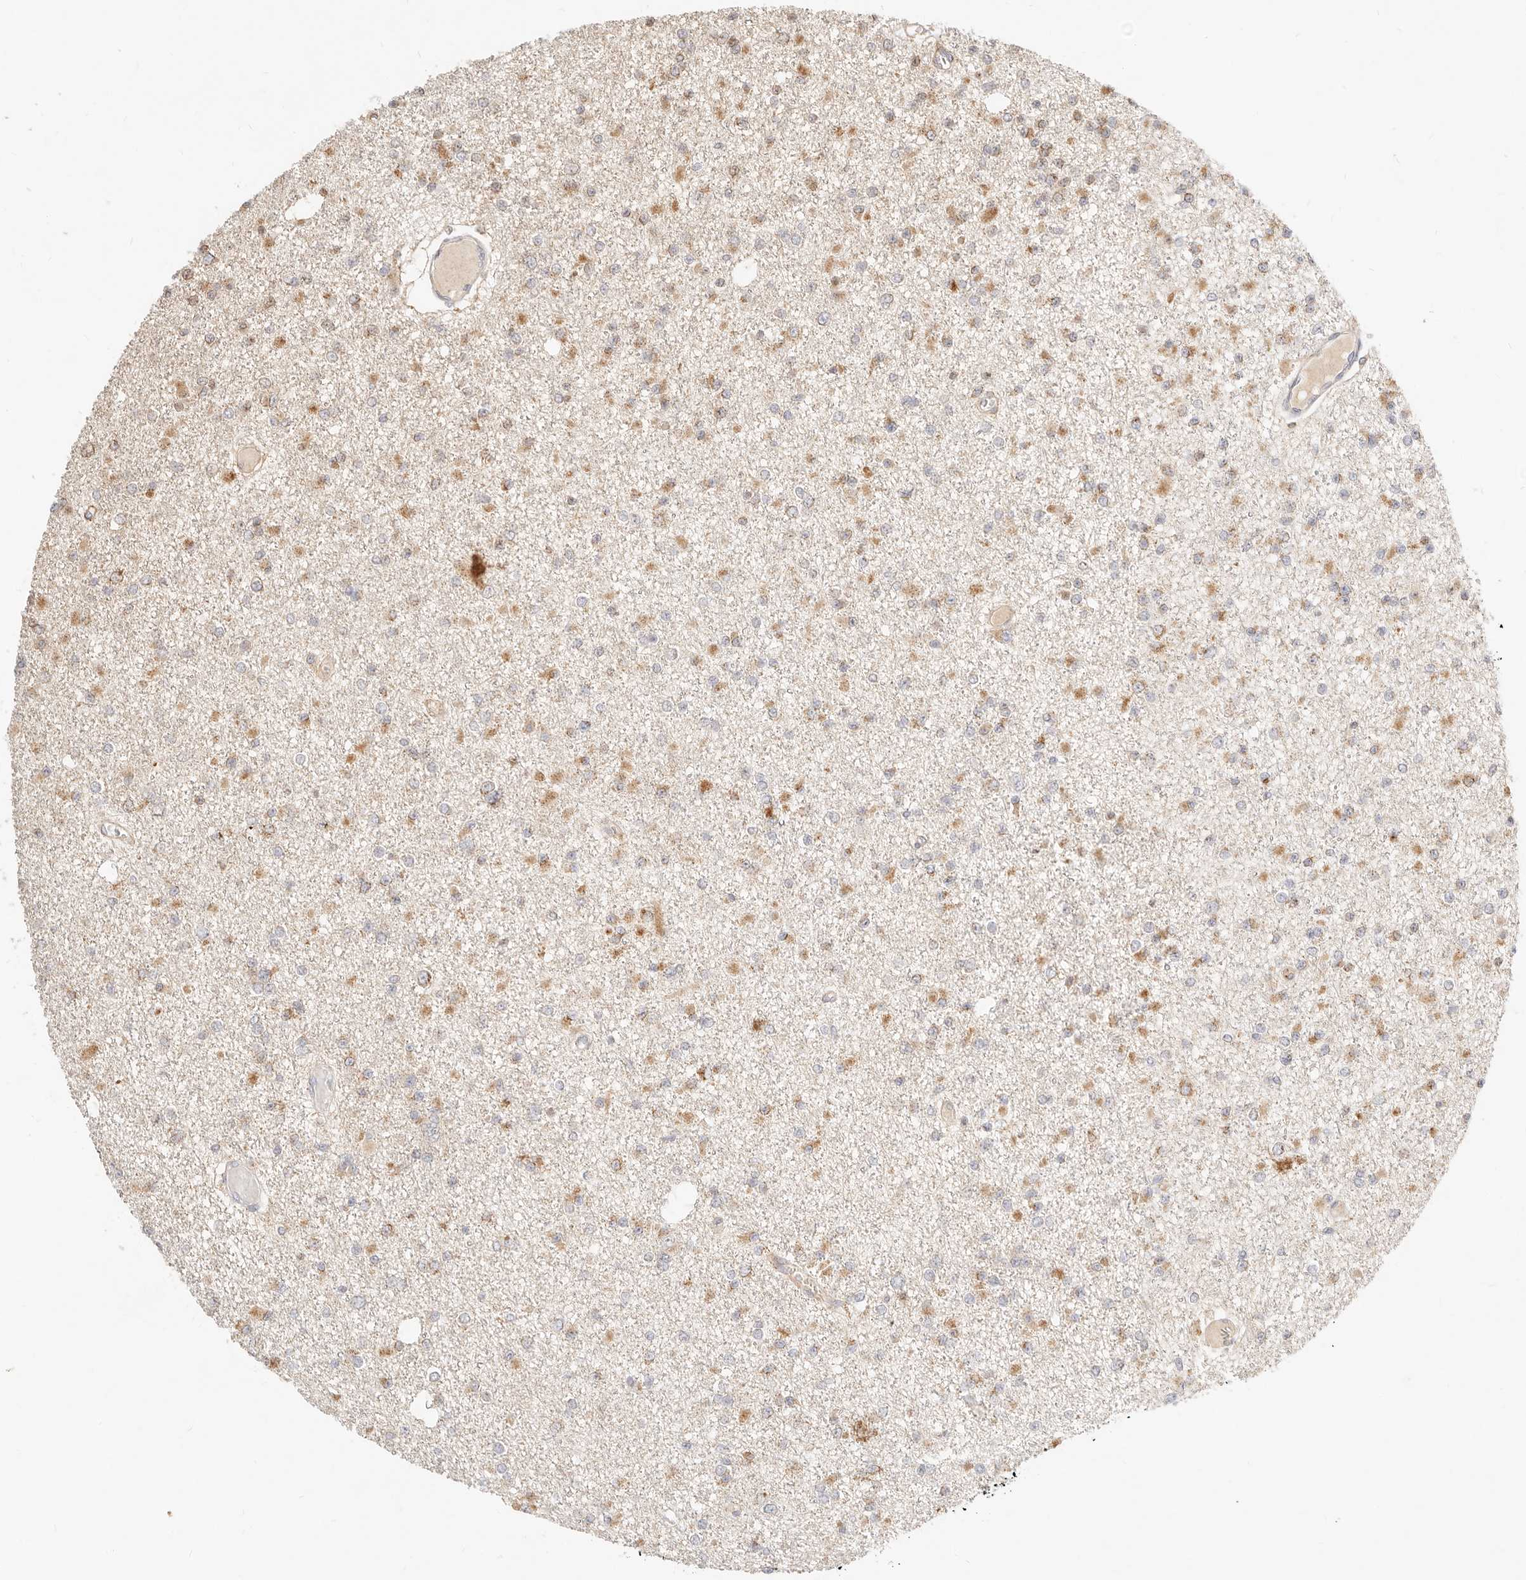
{"staining": {"intensity": "moderate", "quantity": "<25%", "location": "cytoplasmic/membranous"}, "tissue": "glioma", "cell_type": "Tumor cells", "image_type": "cancer", "snomed": [{"axis": "morphology", "description": "Glioma, malignant, Low grade"}, {"axis": "topography", "description": "Brain"}], "caption": "IHC (DAB (3,3'-diaminobenzidine)) staining of human malignant glioma (low-grade) demonstrates moderate cytoplasmic/membranous protein staining in about <25% of tumor cells. Using DAB (3,3'-diaminobenzidine) (brown) and hematoxylin (blue) stains, captured at high magnification using brightfield microscopy.", "gene": "ACOX1", "patient": {"sex": "female", "age": 22}}